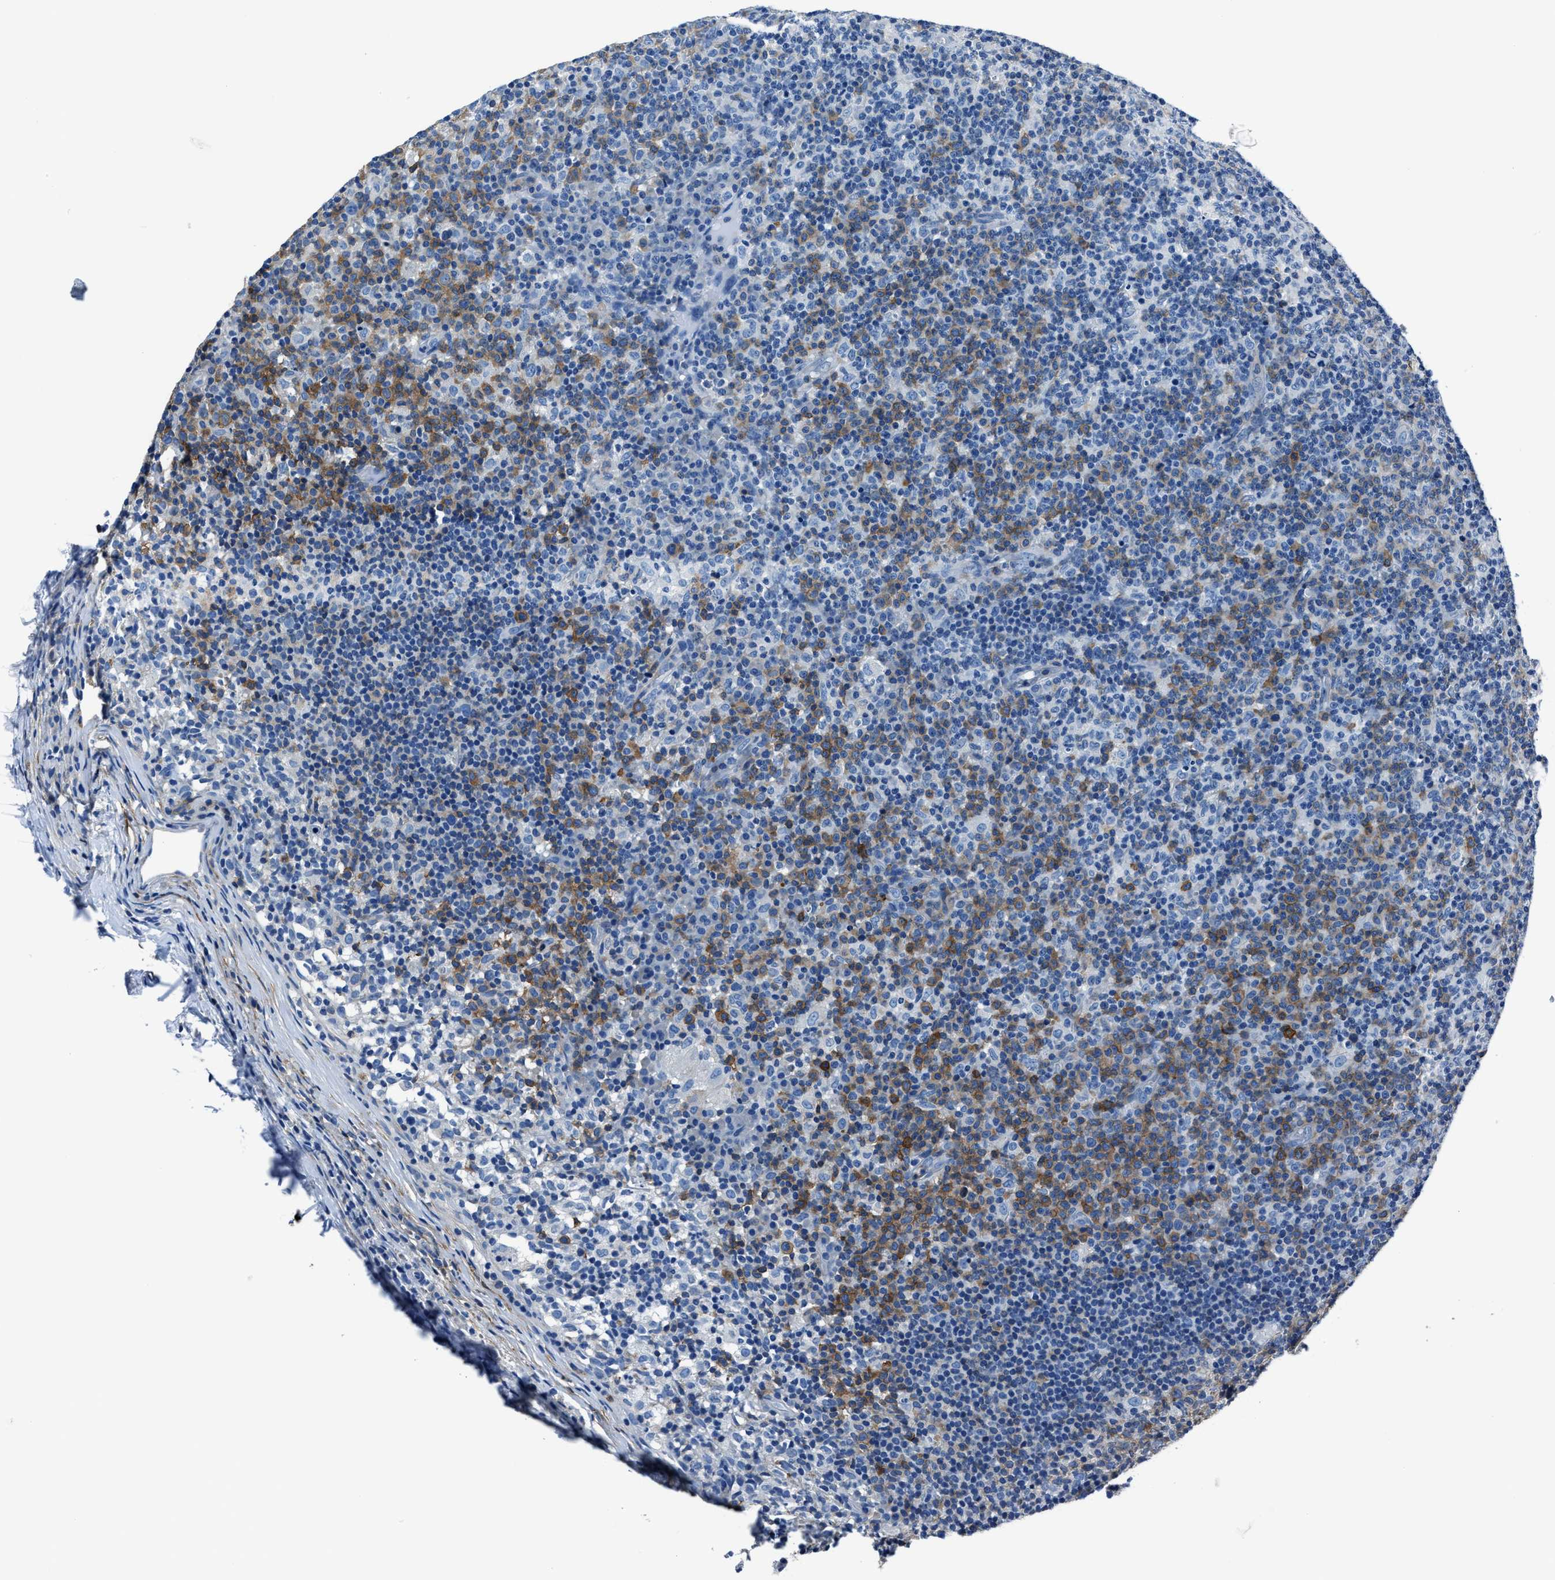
{"staining": {"intensity": "negative", "quantity": "none", "location": "none"}, "tissue": "lymph node", "cell_type": "Germinal center cells", "image_type": "normal", "snomed": [{"axis": "morphology", "description": "Normal tissue, NOS"}, {"axis": "morphology", "description": "Inflammation, NOS"}, {"axis": "topography", "description": "Lymph node"}], "caption": "Immunohistochemistry image of benign human lymph node stained for a protein (brown), which reveals no staining in germinal center cells.", "gene": "LMO7", "patient": {"sex": "male", "age": 55}}